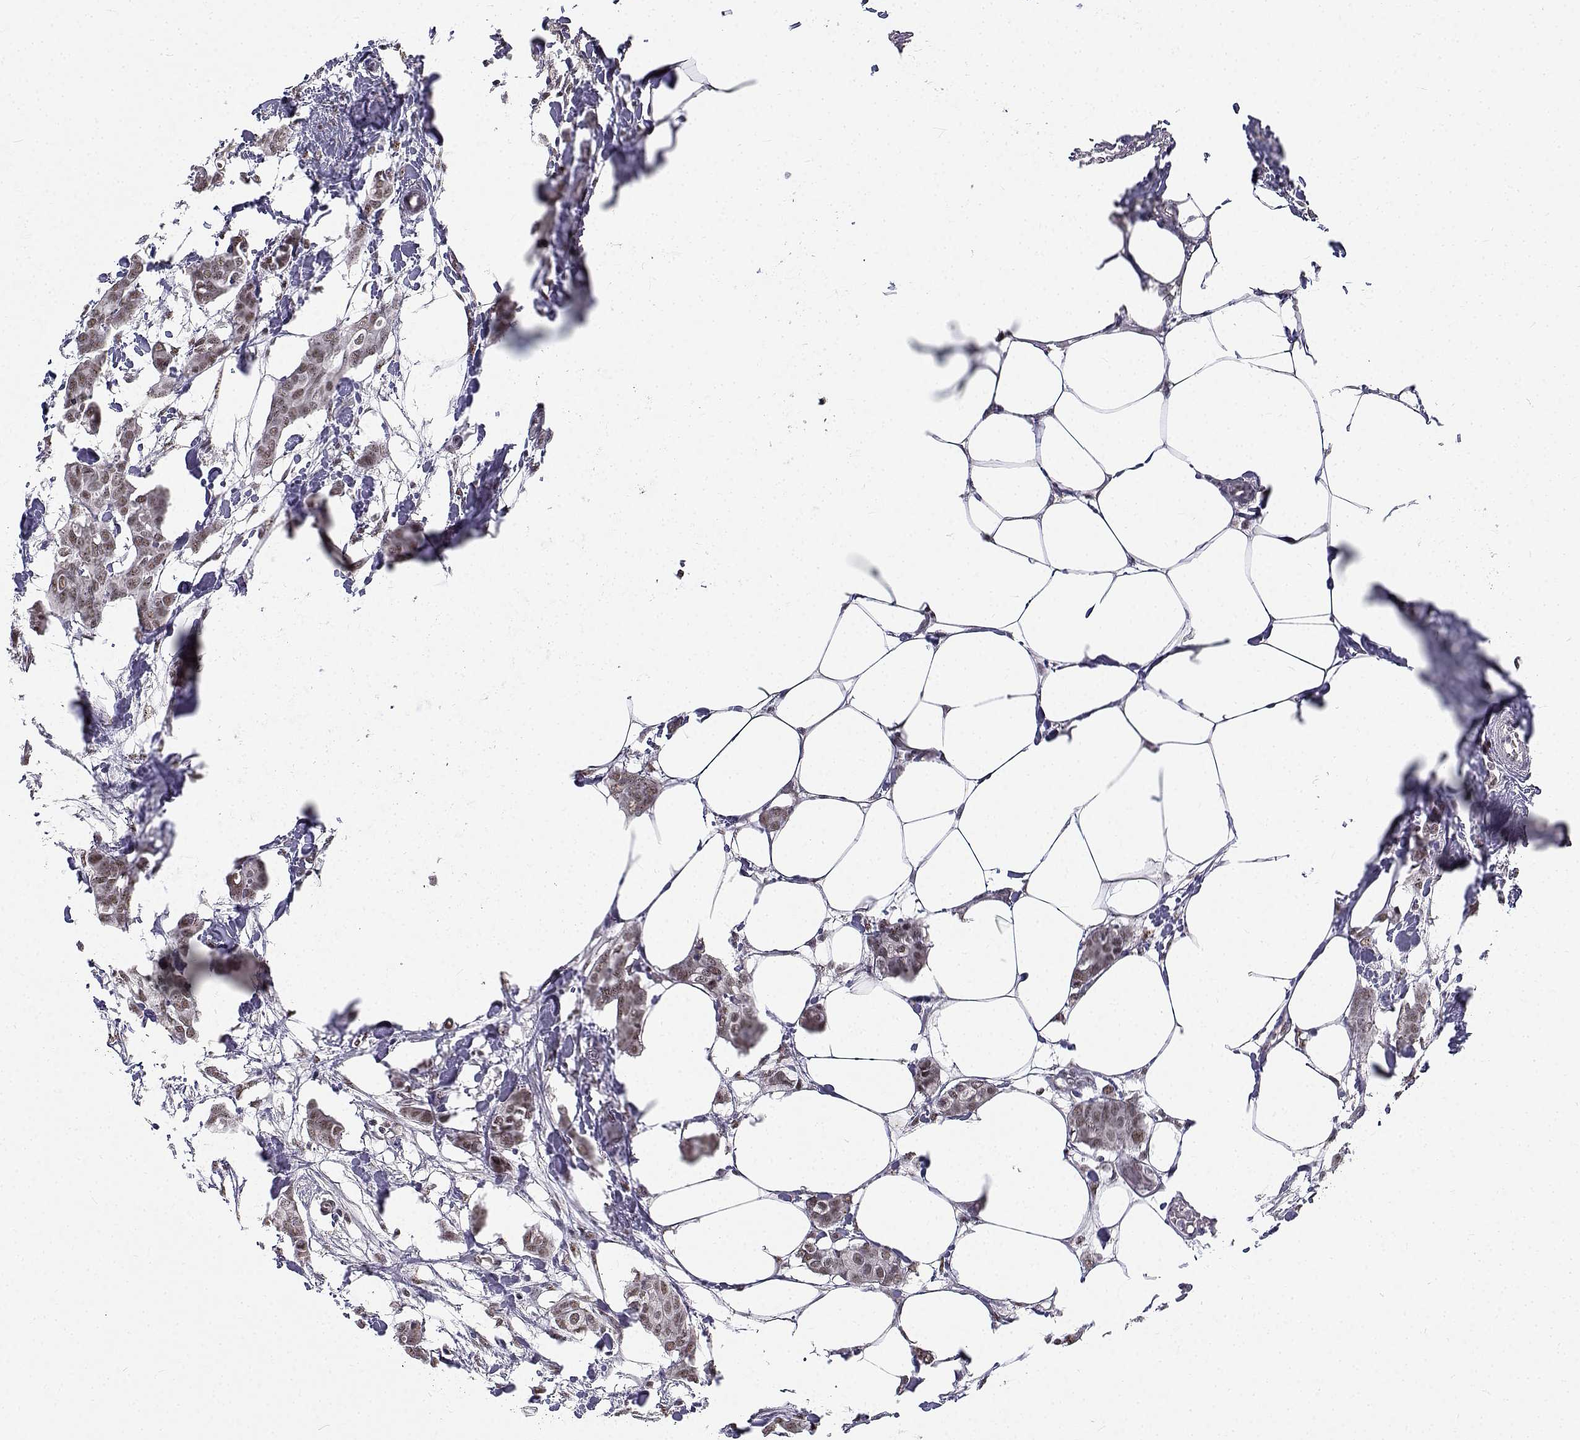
{"staining": {"intensity": "weak", "quantity": ">75%", "location": "nuclear"}, "tissue": "breast cancer", "cell_type": "Tumor cells", "image_type": "cancer", "snomed": [{"axis": "morphology", "description": "Duct carcinoma"}, {"axis": "topography", "description": "Breast"}], "caption": "This is an image of immunohistochemistry staining of breast cancer (intraductal carcinoma), which shows weak staining in the nuclear of tumor cells.", "gene": "BCAS2", "patient": {"sex": "female", "age": 62}}